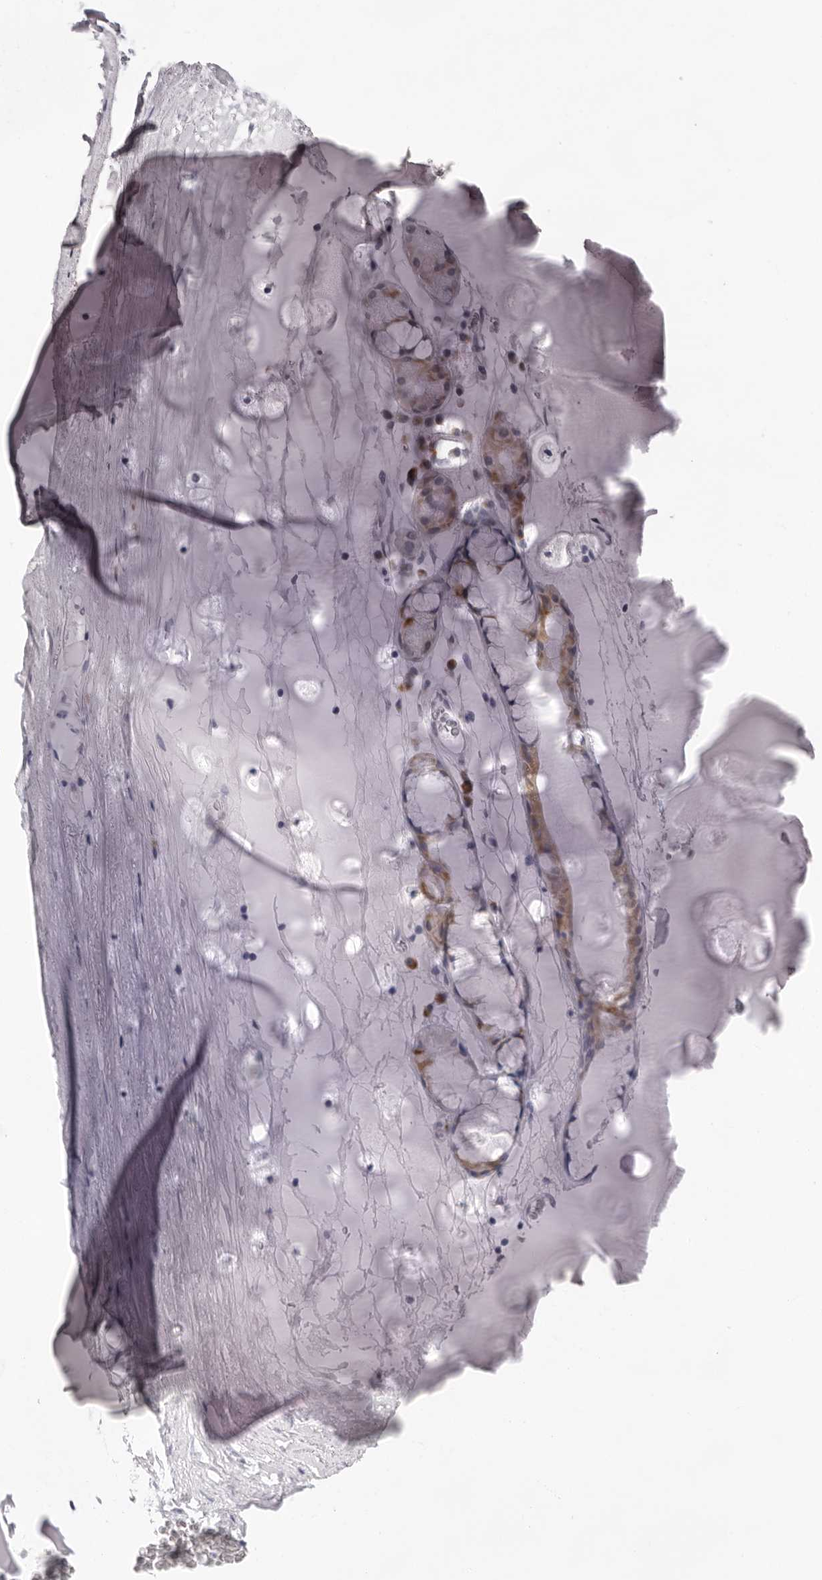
{"staining": {"intensity": "negative", "quantity": "none", "location": "none"}, "tissue": "adipose tissue", "cell_type": "Adipocytes", "image_type": "normal", "snomed": [{"axis": "morphology", "description": "Normal tissue, NOS"}, {"axis": "topography", "description": "Cartilage tissue"}], "caption": "Unremarkable adipose tissue was stained to show a protein in brown. There is no significant positivity in adipocytes.", "gene": "SMIM2", "patient": {"sex": "female", "age": 63}}